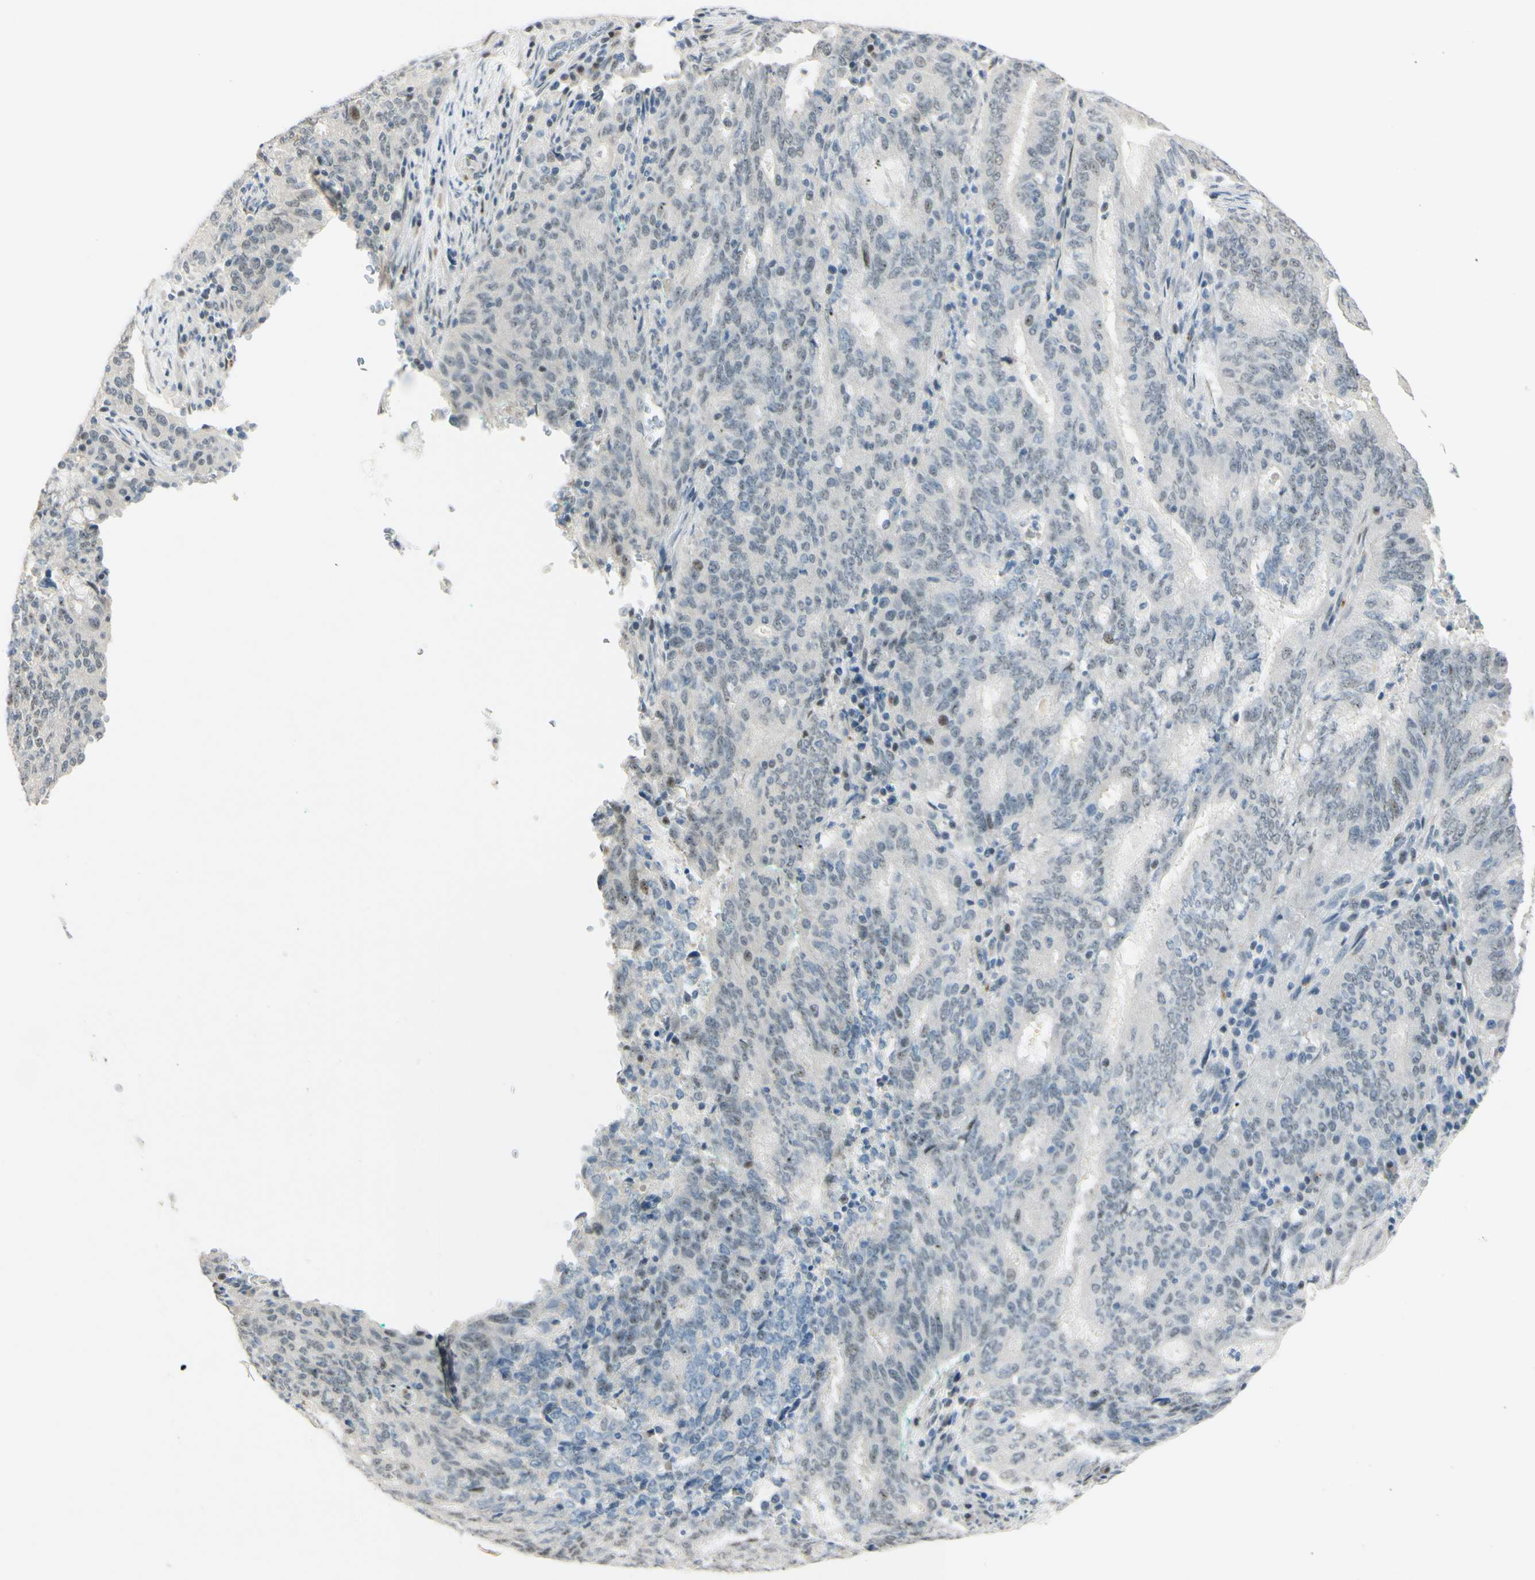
{"staining": {"intensity": "weak", "quantity": "<25%", "location": "nuclear"}, "tissue": "cervical cancer", "cell_type": "Tumor cells", "image_type": "cancer", "snomed": [{"axis": "morphology", "description": "Adenocarcinoma, NOS"}, {"axis": "topography", "description": "Cervix"}], "caption": "Immunohistochemistry (IHC) of cervical cancer reveals no positivity in tumor cells.", "gene": "B4GALNT1", "patient": {"sex": "female", "age": 44}}